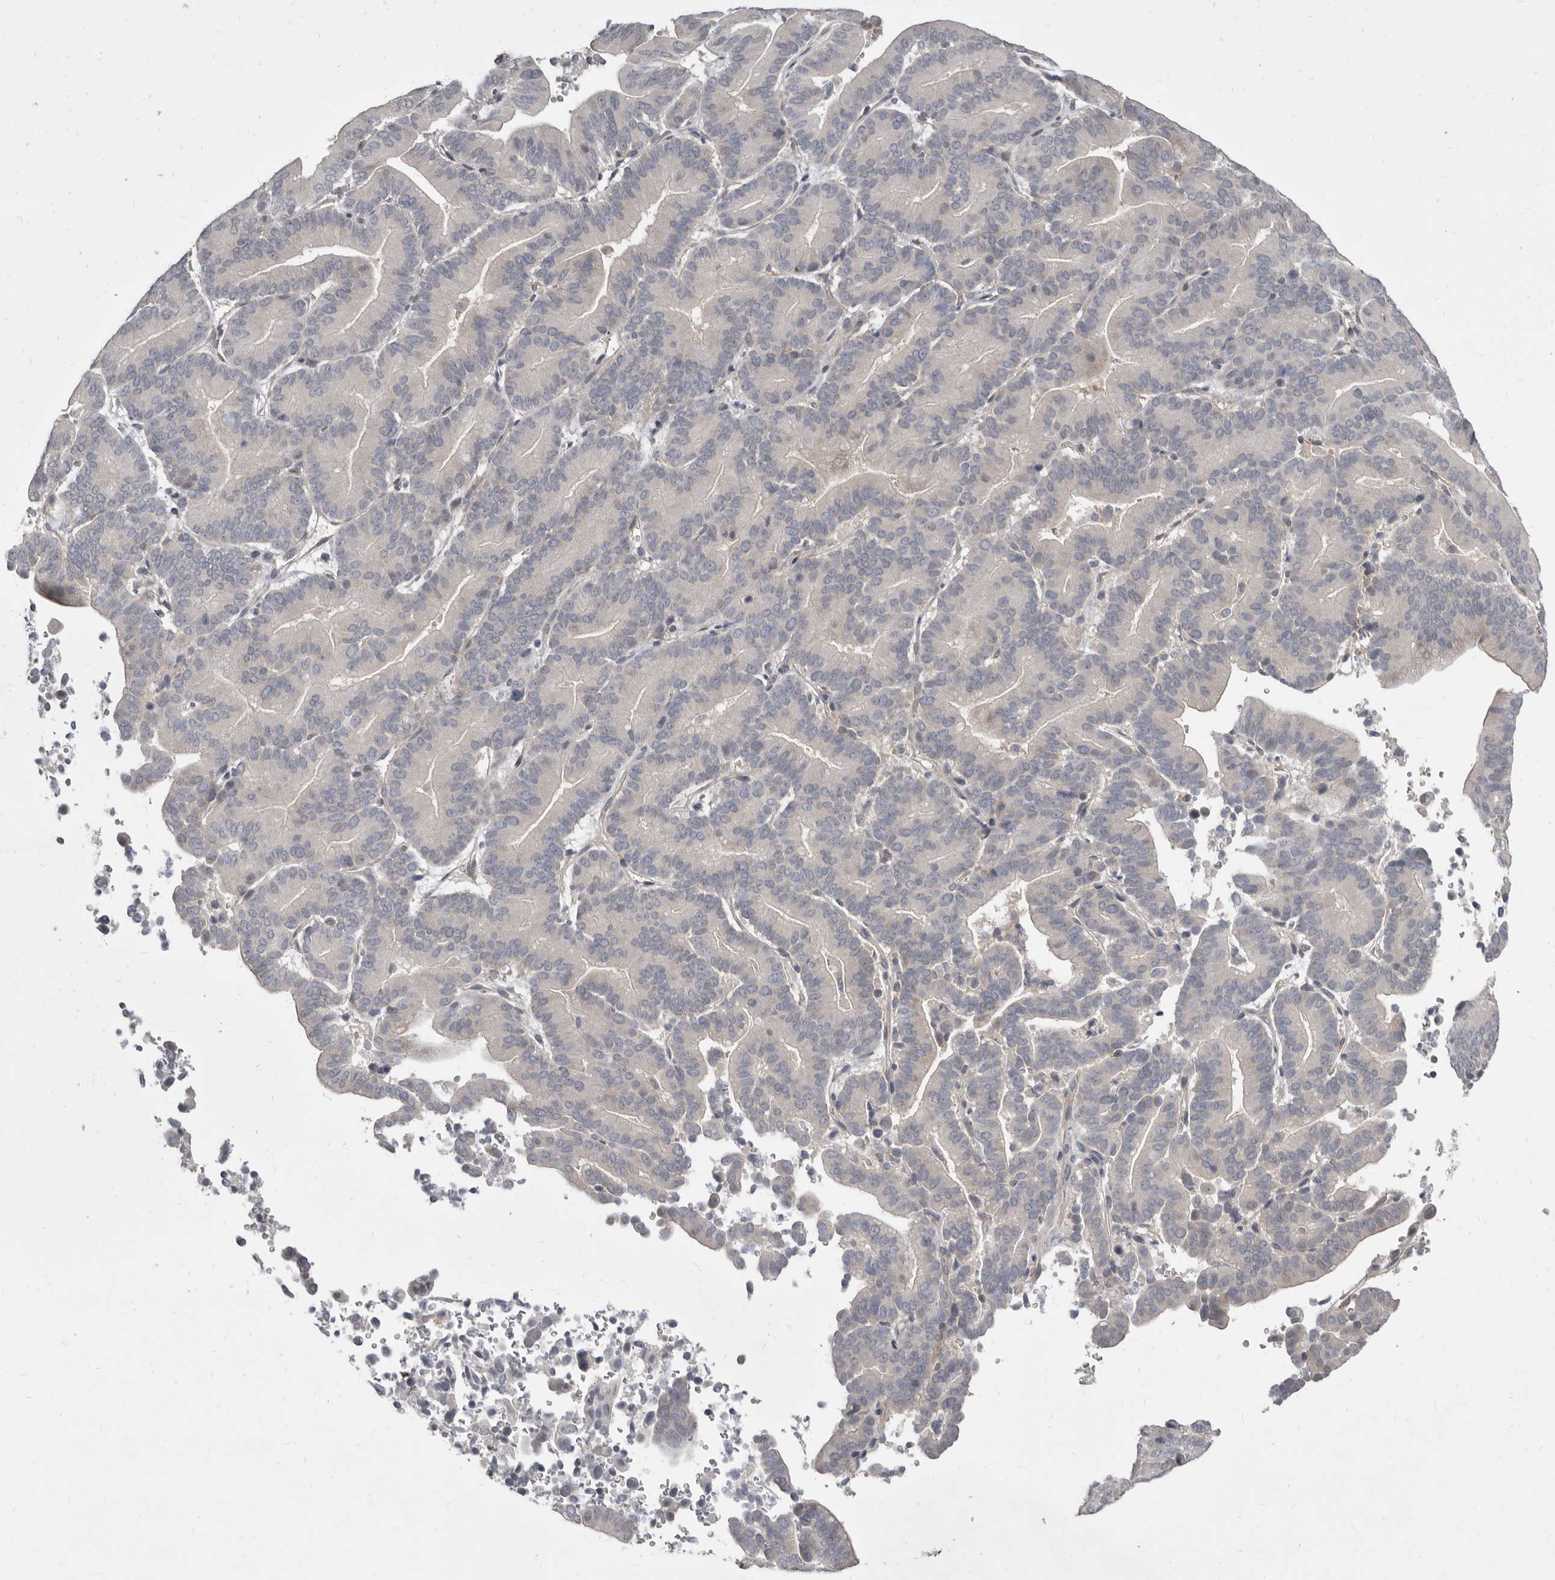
{"staining": {"intensity": "negative", "quantity": "none", "location": "none"}, "tissue": "liver cancer", "cell_type": "Tumor cells", "image_type": "cancer", "snomed": [{"axis": "morphology", "description": "Cholangiocarcinoma"}, {"axis": "topography", "description": "Liver"}], "caption": "High power microscopy photomicrograph of an IHC micrograph of cholangiocarcinoma (liver), revealing no significant positivity in tumor cells.", "gene": "GSK3B", "patient": {"sex": "female", "age": 75}}